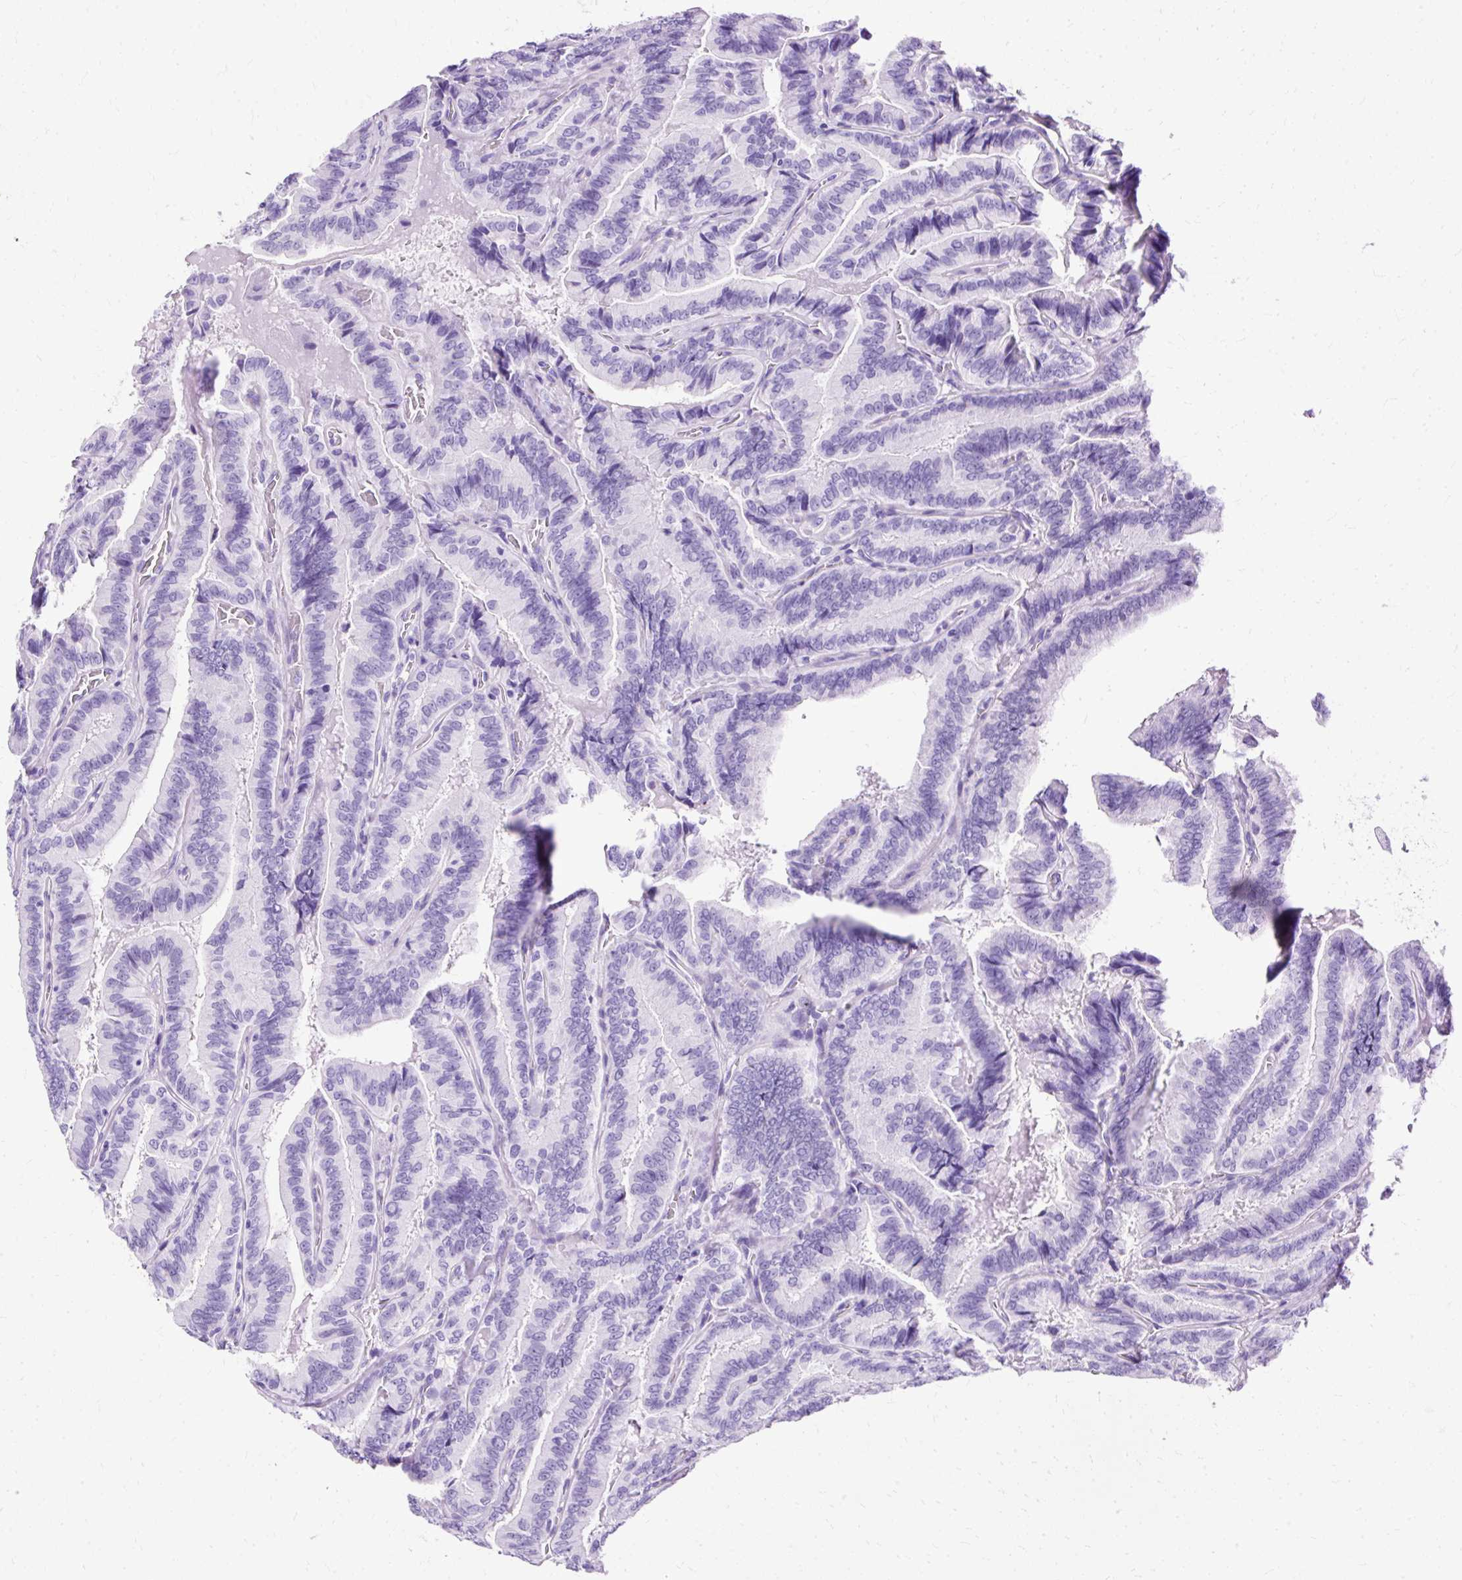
{"staining": {"intensity": "negative", "quantity": "none", "location": "none"}, "tissue": "thyroid cancer", "cell_type": "Tumor cells", "image_type": "cancer", "snomed": [{"axis": "morphology", "description": "Papillary adenocarcinoma, NOS"}, {"axis": "topography", "description": "Thyroid gland"}], "caption": "A photomicrograph of human thyroid cancer (papillary adenocarcinoma) is negative for staining in tumor cells. Brightfield microscopy of IHC stained with DAB (3,3'-diaminobenzidine) (brown) and hematoxylin (blue), captured at high magnification.", "gene": "SLC8A2", "patient": {"sex": "male", "age": 61}}